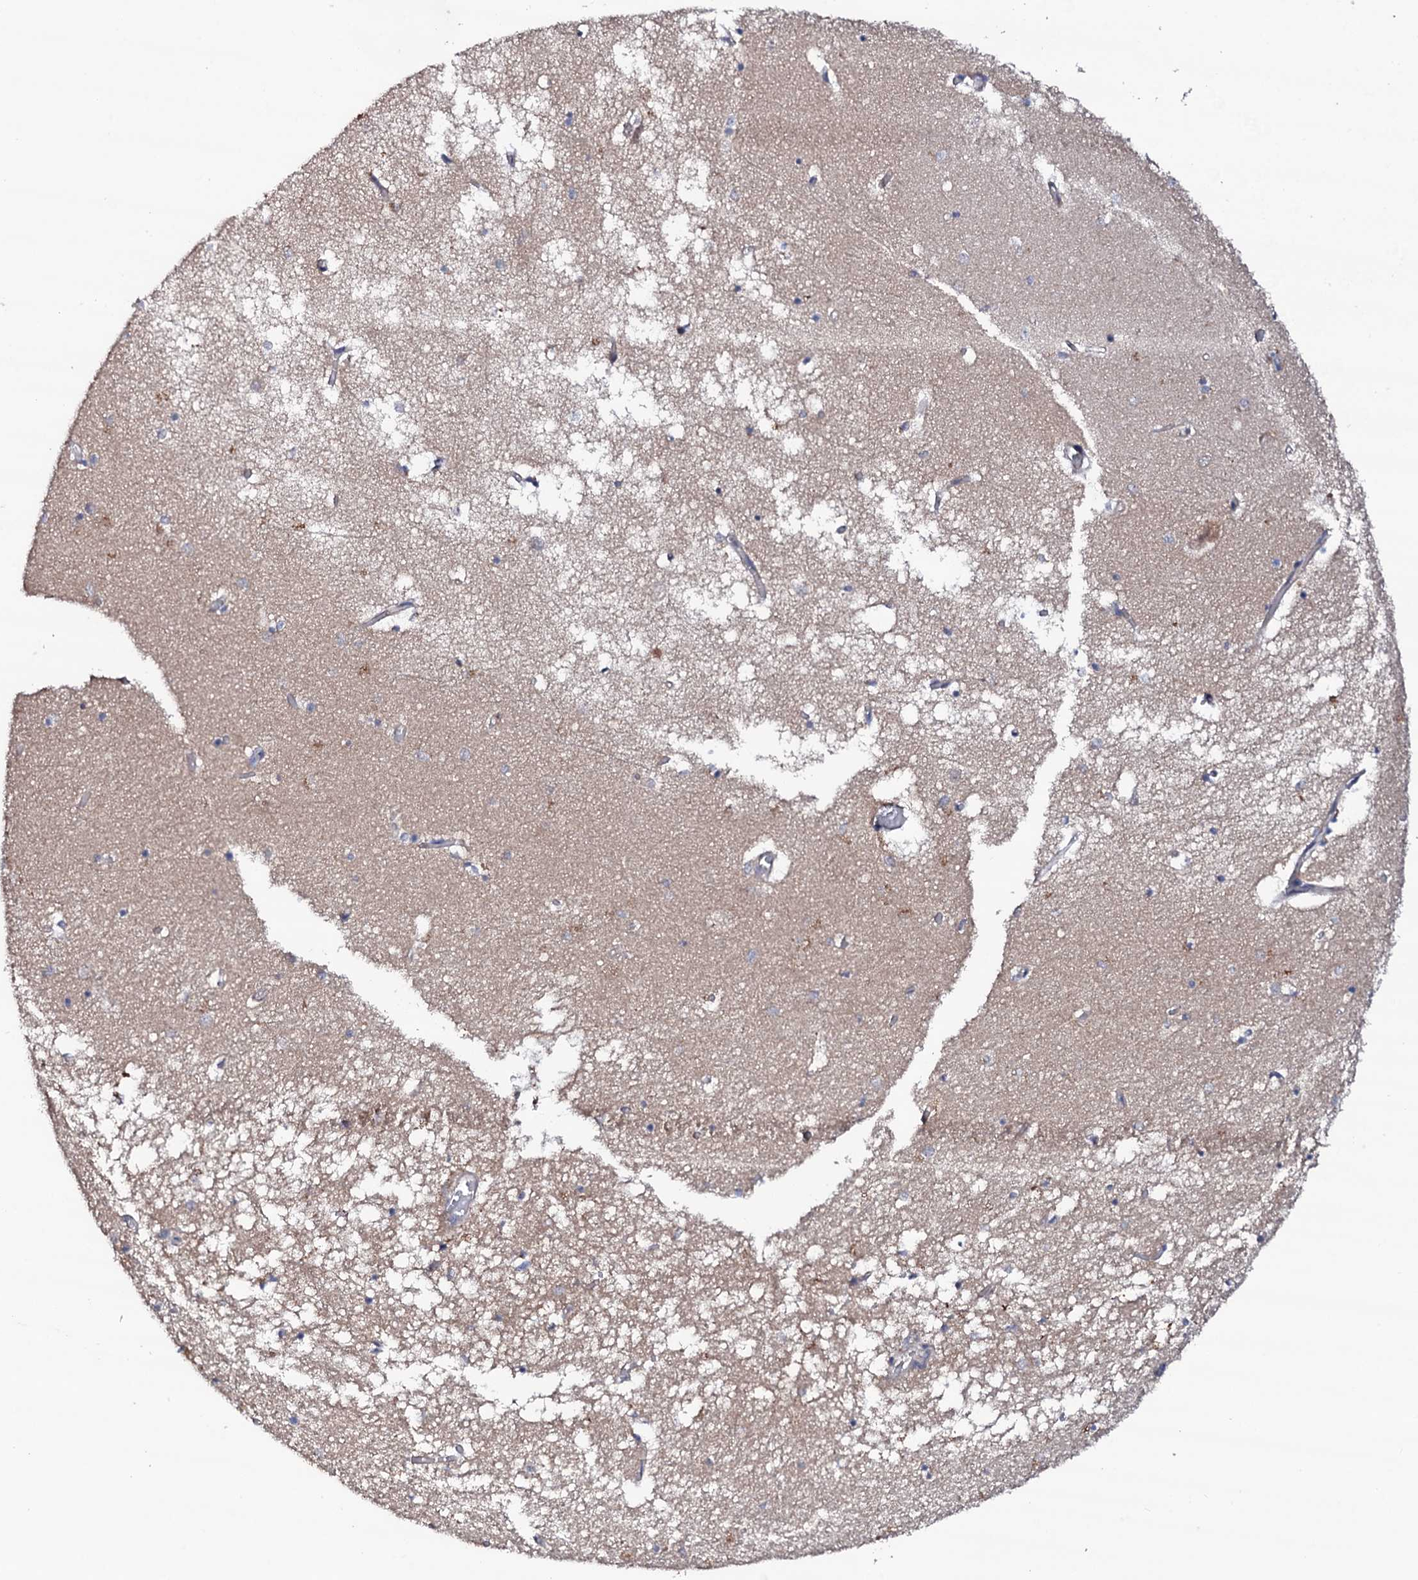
{"staining": {"intensity": "negative", "quantity": "none", "location": "none"}, "tissue": "hippocampus", "cell_type": "Glial cells", "image_type": "normal", "snomed": [{"axis": "morphology", "description": "Normal tissue, NOS"}, {"axis": "topography", "description": "Hippocampus"}], "caption": "DAB immunohistochemical staining of benign human hippocampus displays no significant expression in glial cells.", "gene": "CIAO2A", "patient": {"sex": "male", "age": 70}}